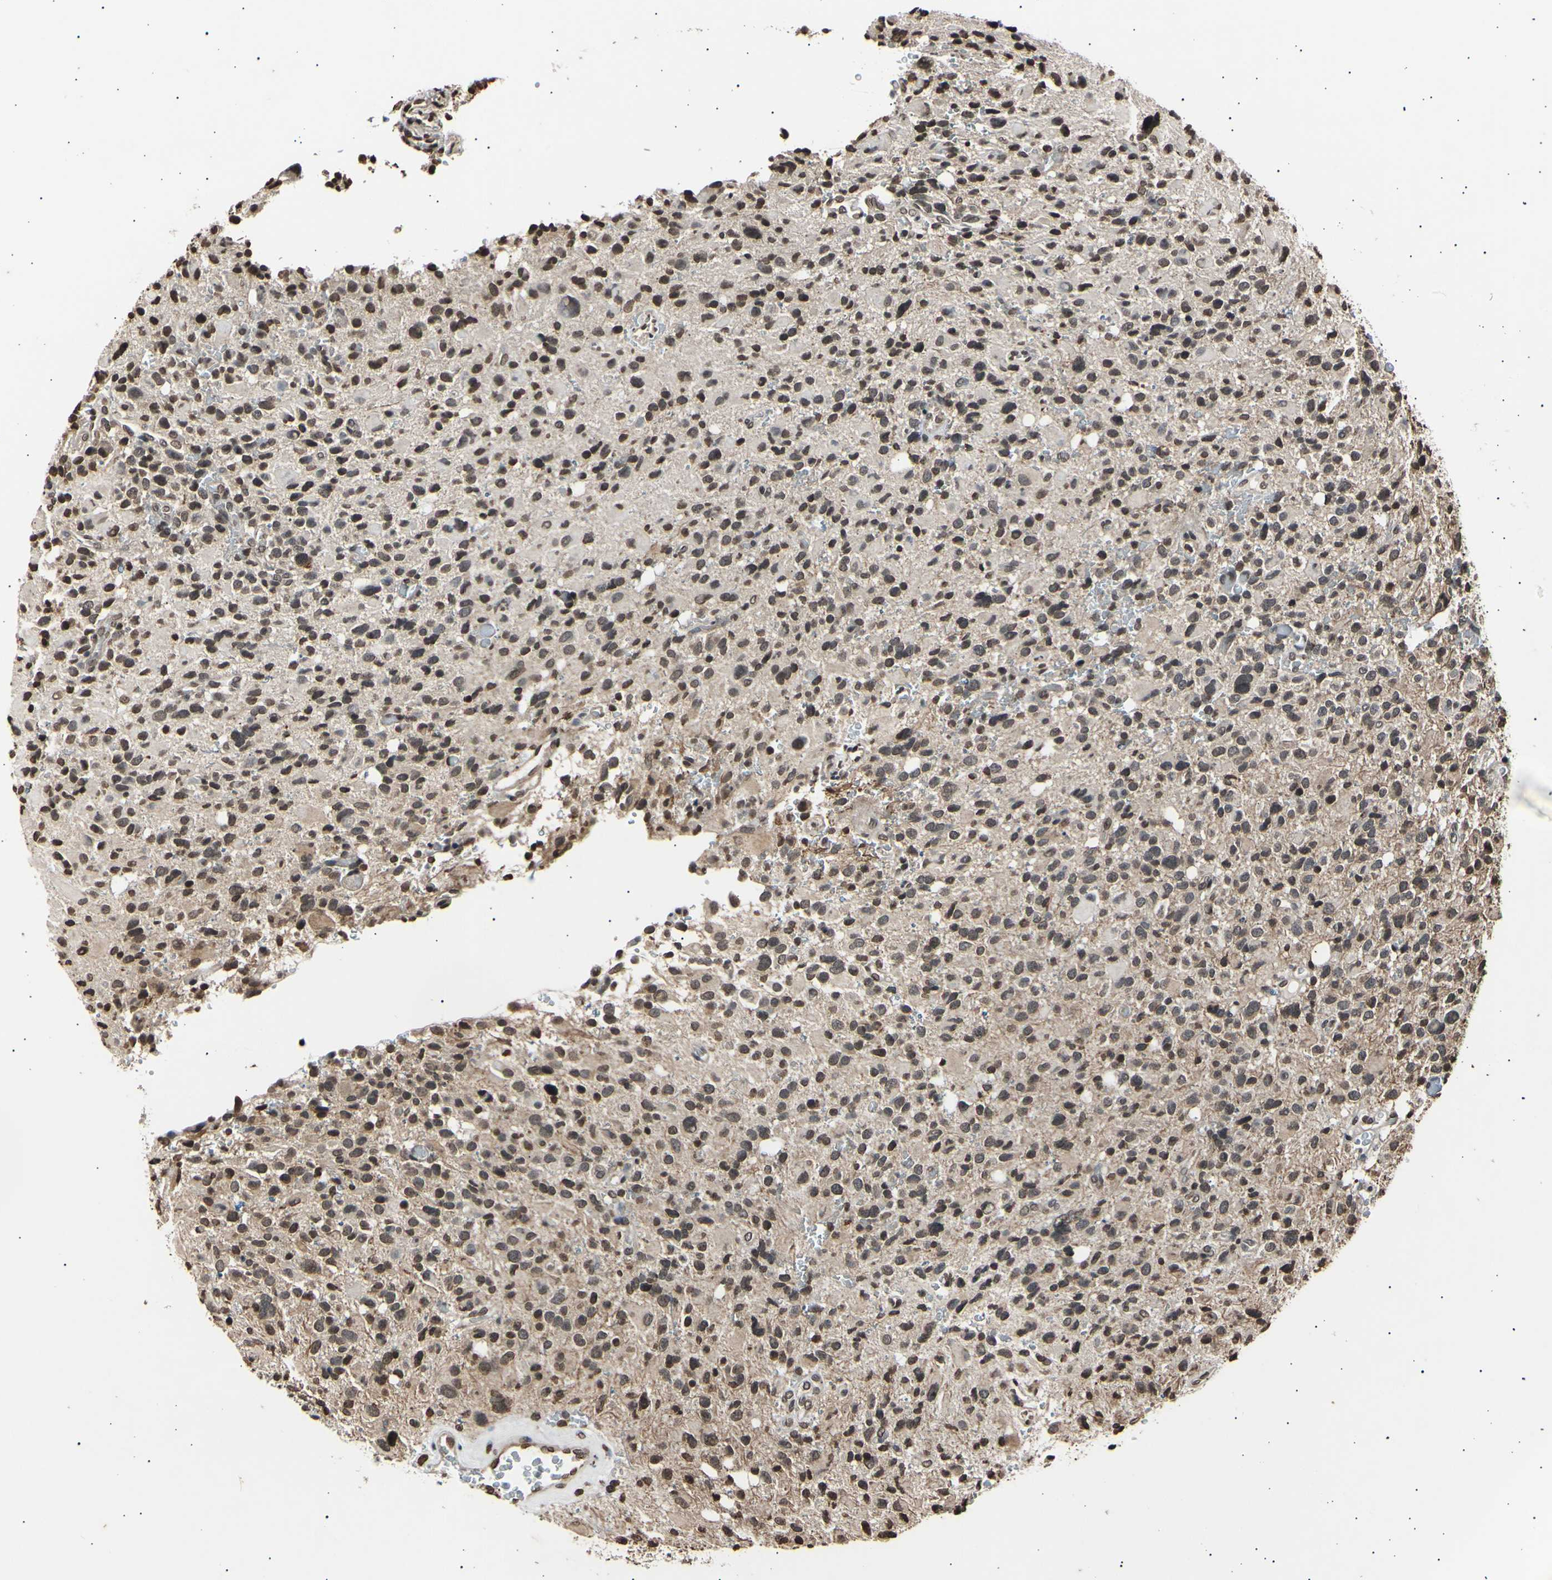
{"staining": {"intensity": "weak", "quantity": ">75%", "location": "nuclear"}, "tissue": "glioma", "cell_type": "Tumor cells", "image_type": "cancer", "snomed": [{"axis": "morphology", "description": "Glioma, malignant, High grade"}, {"axis": "topography", "description": "Brain"}], "caption": "Tumor cells demonstrate low levels of weak nuclear positivity in approximately >75% of cells in malignant glioma (high-grade).", "gene": "ANAPC7", "patient": {"sex": "male", "age": 48}}